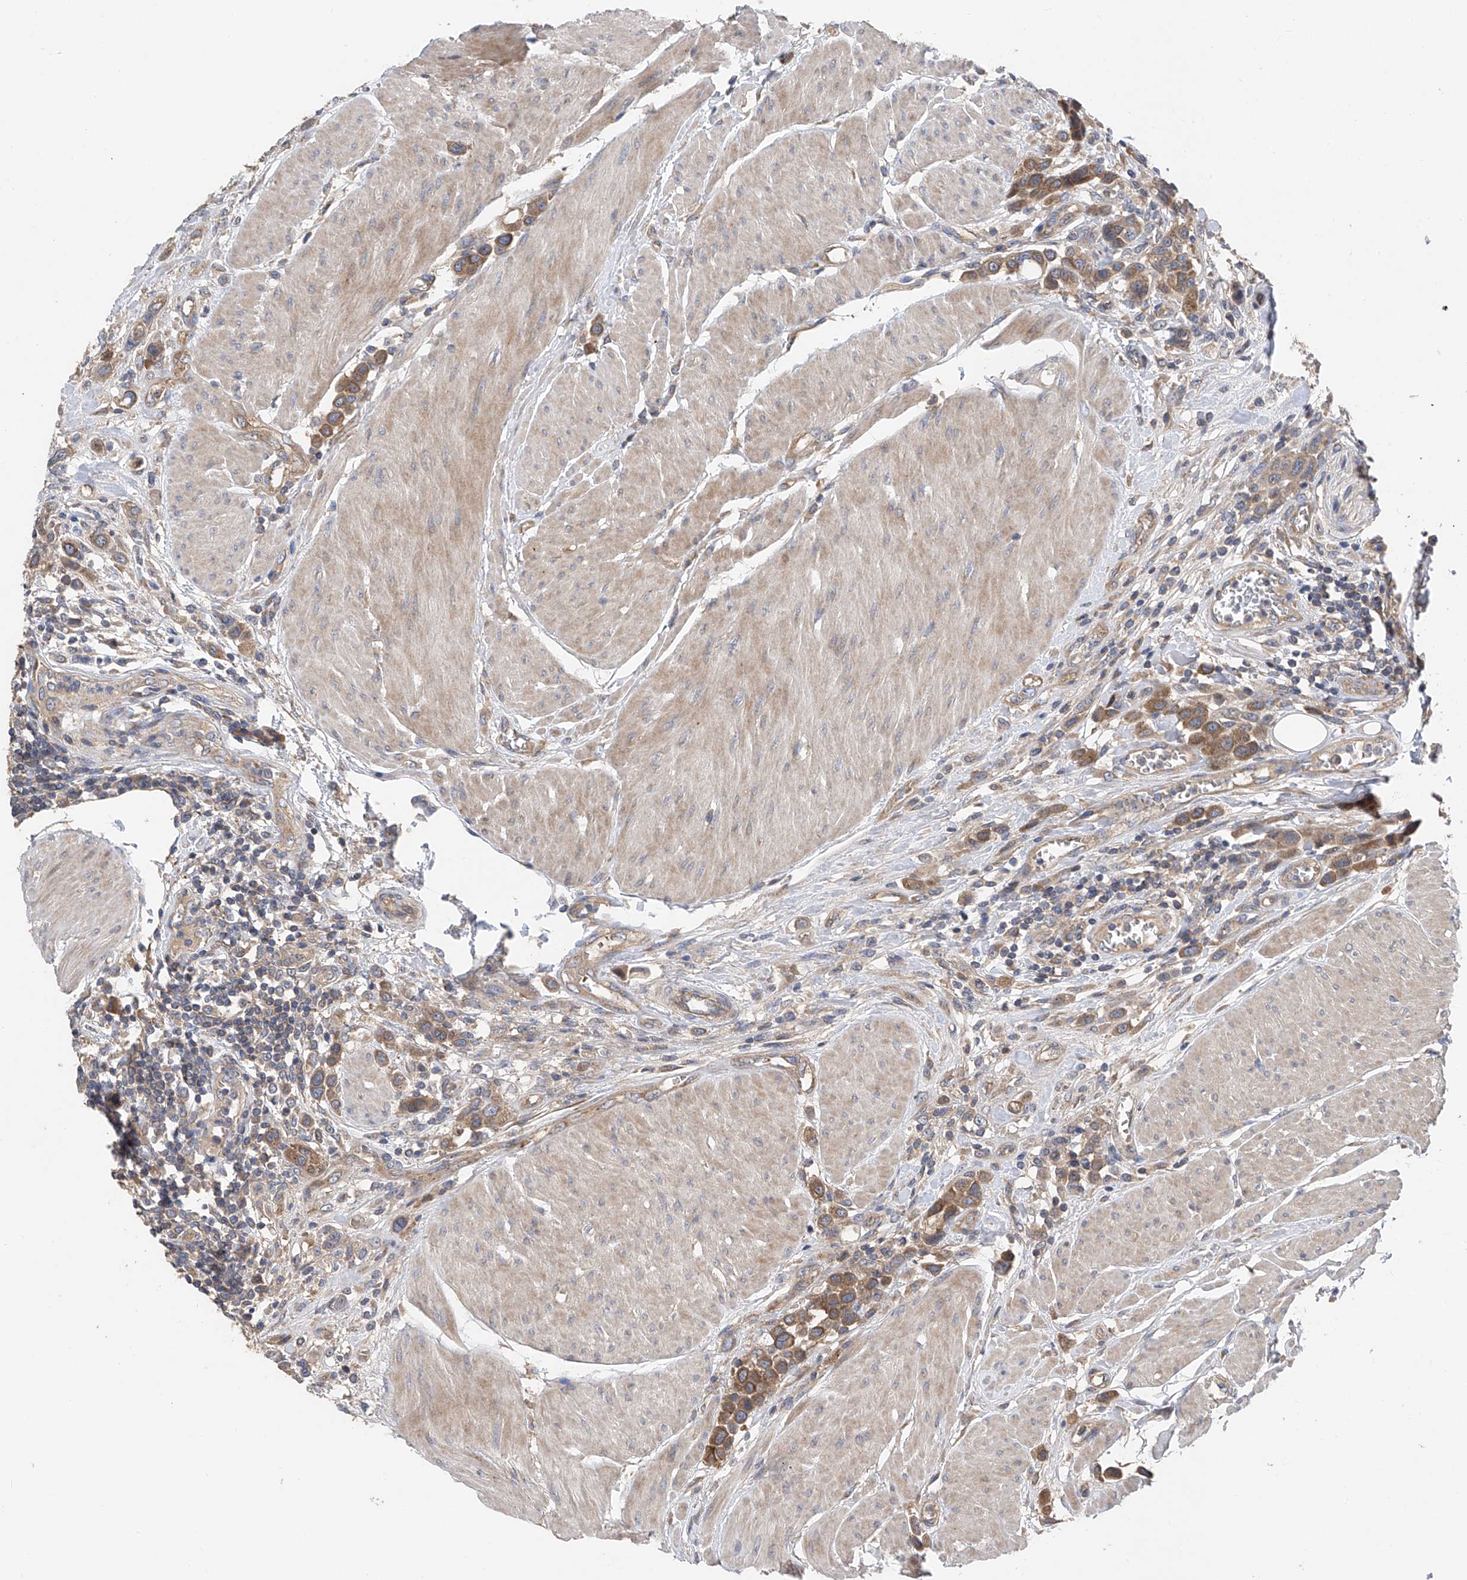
{"staining": {"intensity": "moderate", "quantity": ">75%", "location": "cytoplasmic/membranous"}, "tissue": "urothelial cancer", "cell_type": "Tumor cells", "image_type": "cancer", "snomed": [{"axis": "morphology", "description": "Urothelial carcinoma, High grade"}, {"axis": "topography", "description": "Urinary bladder"}], "caption": "Approximately >75% of tumor cells in human high-grade urothelial carcinoma demonstrate moderate cytoplasmic/membranous protein staining as visualized by brown immunohistochemical staining.", "gene": "PTK2", "patient": {"sex": "male", "age": 50}}